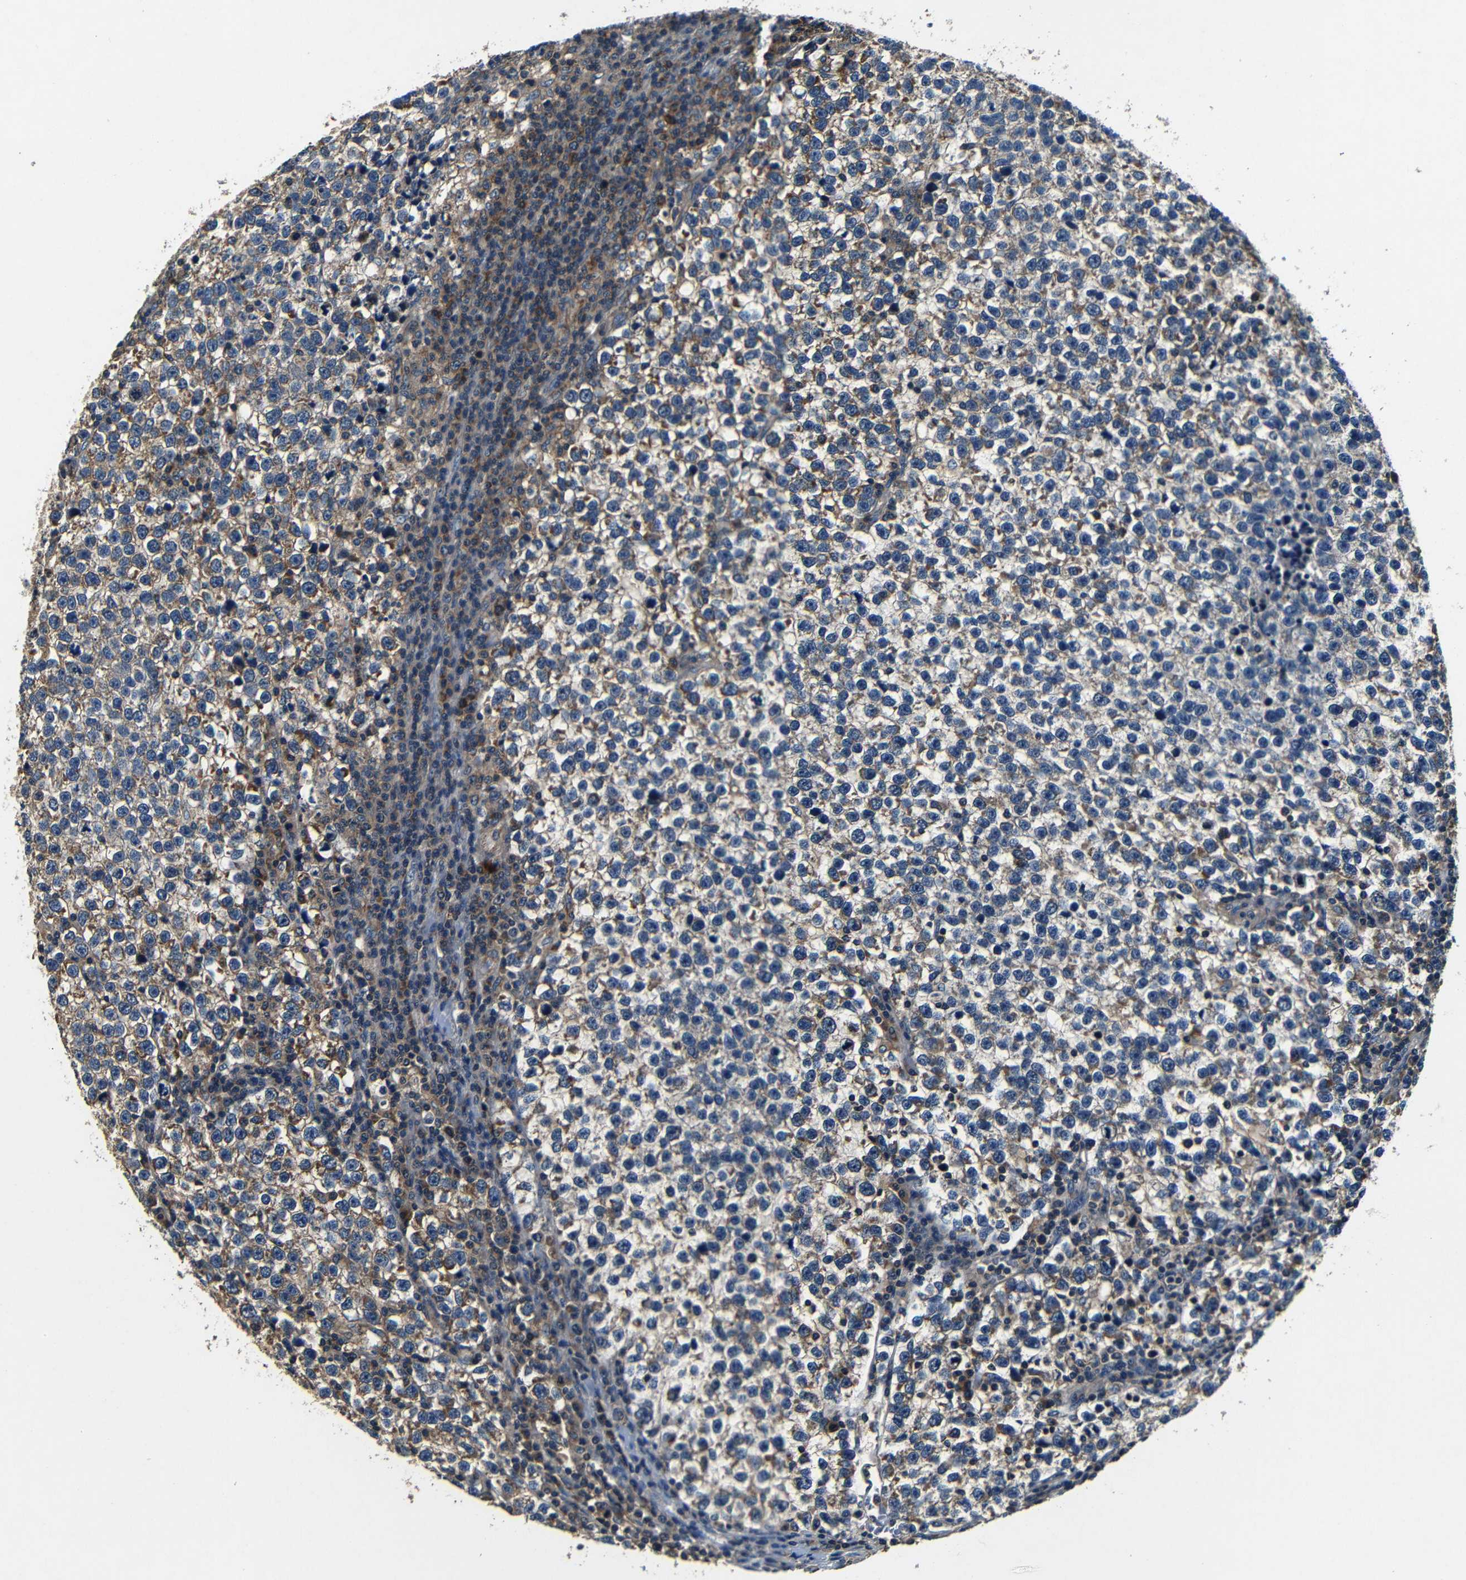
{"staining": {"intensity": "moderate", "quantity": "25%-75%", "location": "cytoplasmic/membranous"}, "tissue": "testis cancer", "cell_type": "Tumor cells", "image_type": "cancer", "snomed": [{"axis": "morphology", "description": "Normal tissue, NOS"}, {"axis": "morphology", "description": "Seminoma, NOS"}, {"axis": "topography", "description": "Testis"}], "caption": "Testis seminoma was stained to show a protein in brown. There is medium levels of moderate cytoplasmic/membranous positivity in approximately 25%-75% of tumor cells. (DAB = brown stain, brightfield microscopy at high magnification).", "gene": "MTX1", "patient": {"sex": "male", "age": 43}}